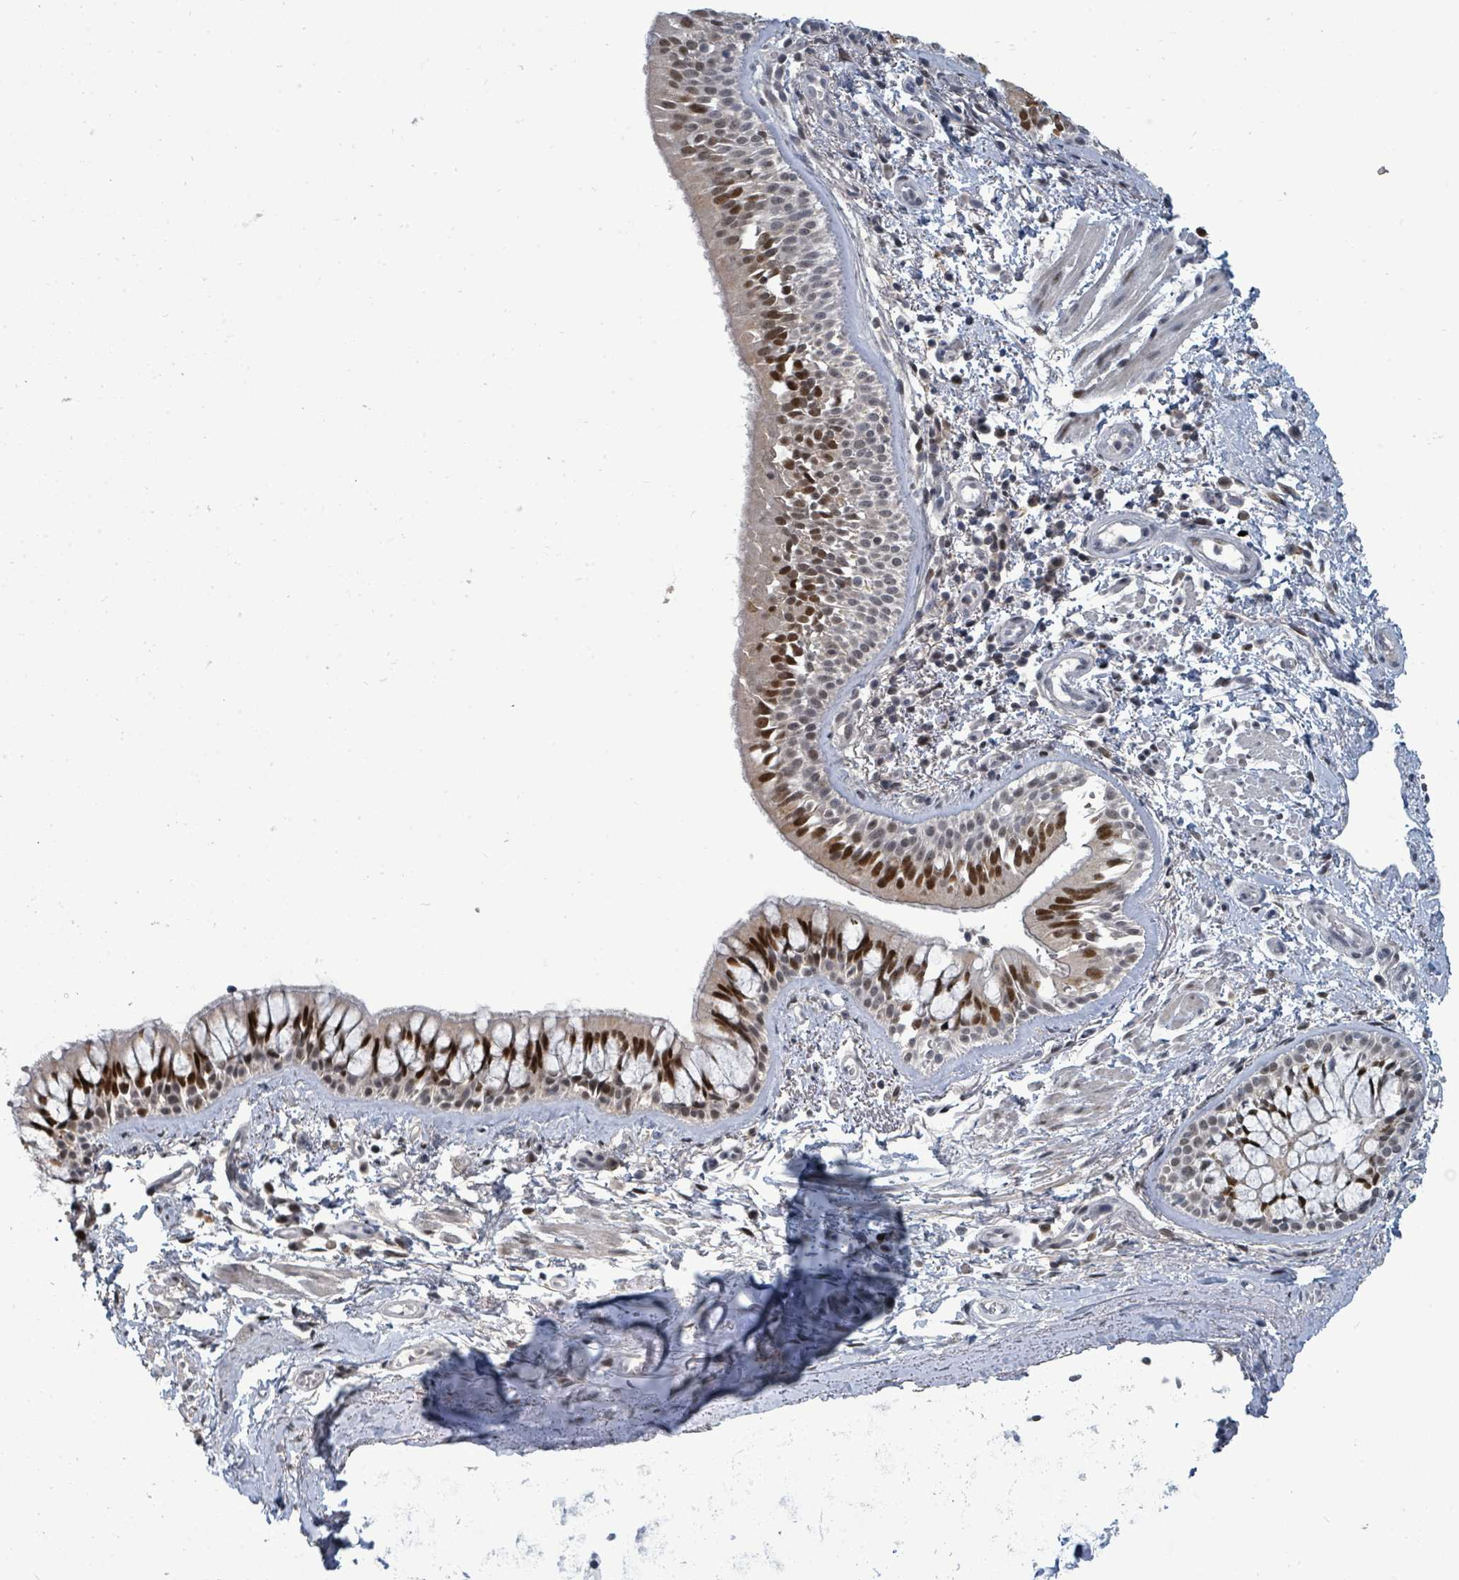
{"staining": {"intensity": "strong", "quantity": ">75%", "location": "nuclear"}, "tissue": "bronchus", "cell_type": "Respiratory epithelial cells", "image_type": "normal", "snomed": [{"axis": "morphology", "description": "Normal tissue, NOS"}, {"axis": "topography", "description": "Lymph node"}, {"axis": "topography", "description": "Cartilage tissue"}, {"axis": "topography", "description": "Bronchus"}], "caption": "IHC photomicrograph of unremarkable bronchus: bronchus stained using IHC demonstrates high levels of strong protein expression localized specifically in the nuclear of respiratory epithelial cells, appearing as a nuclear brown color.", "gene": "UCK1", "patient": {"sex": "female", "age": 70}}